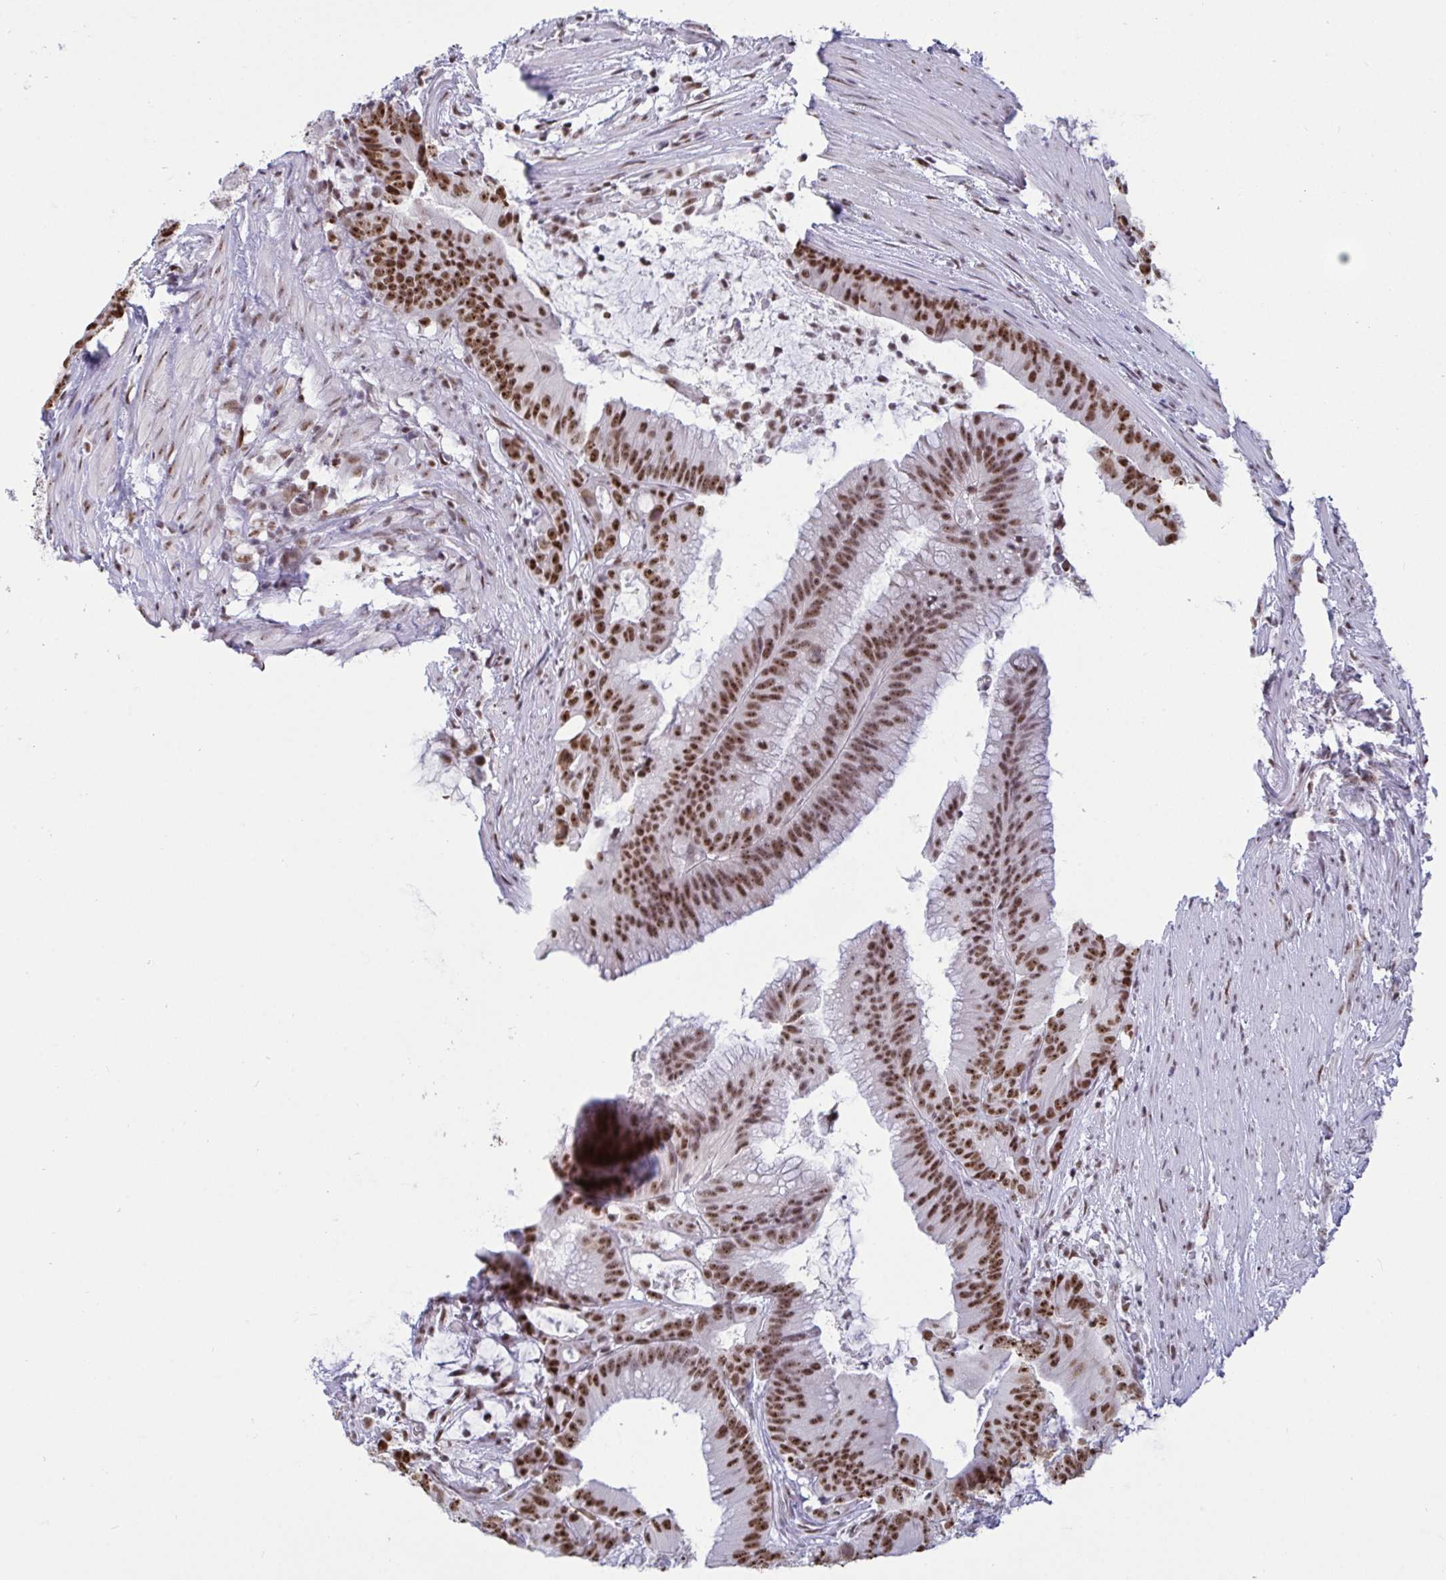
{"staining": {"intensity": "strong", "quantity": ">75%", "location": "nuclear"}, "tissue": "colorectal cancer", "cell_type": "Tumor cells", "image_type": "cancer", "snomed": [{"axis": "morphology", "description": "Adenocarcinoma, NOS"}, {"axis": "topography", "description": "Colon"}], "caption": "Brown immunohistochemical staining in human colorectal cancer displays strong nuclear staining in approximately >75% of tumor cells.", "gene": "SUPT16H", "patient": {"sex": "female", "age": 78}}